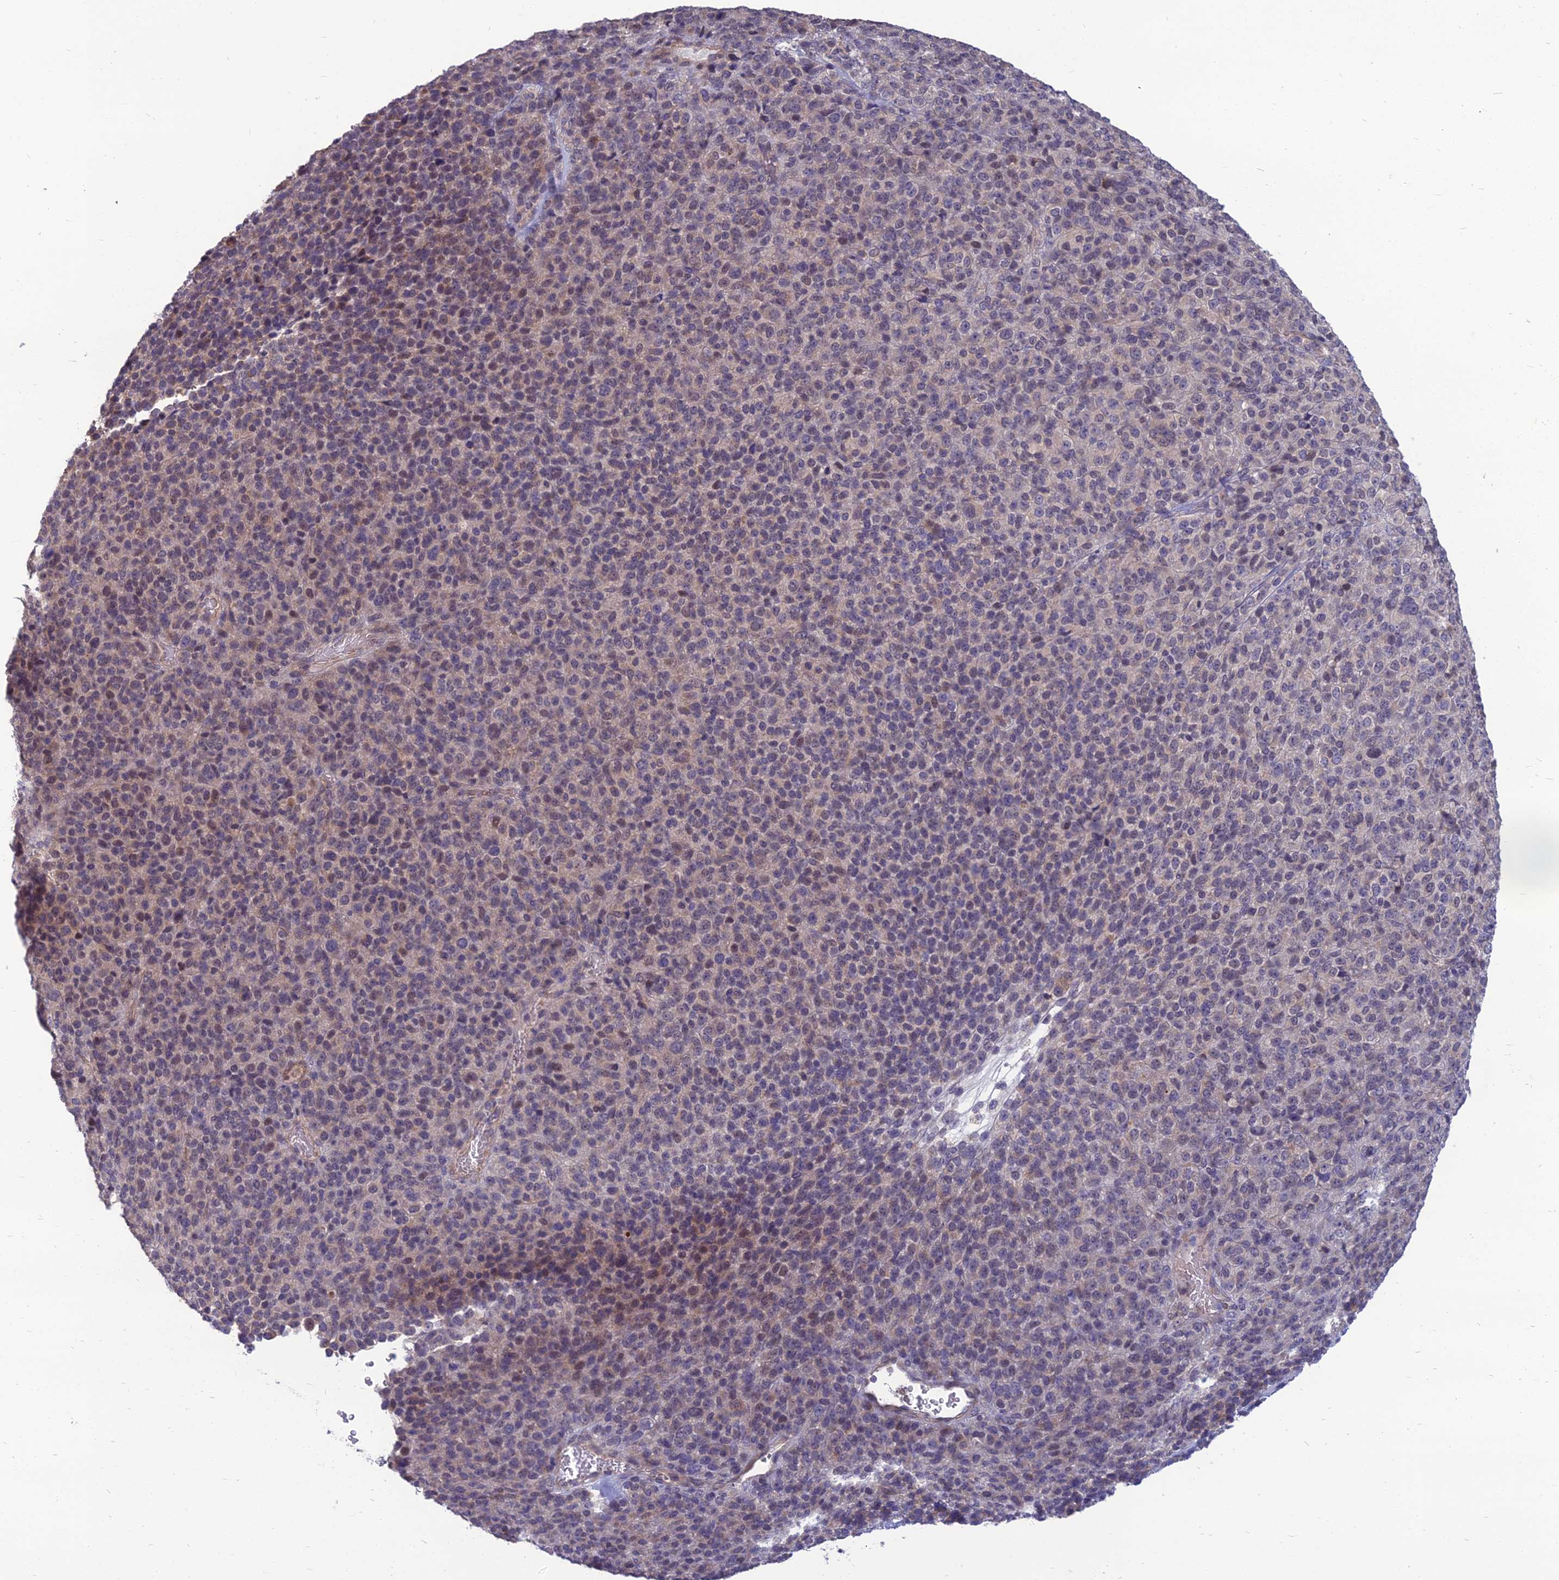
{"staining": {"intensity": "weak", "quantity": "25%-75%", "location": "cytoplasmic/membranous,nuclear"}, "tissue": "melanoma", "cell_type": "Tumor cells", "image_type": "cancer", "snomed": [{"axis": "morphology", "description": "Malignant melanoma, Metastatic site"}, {"axis": "topography", "description": "Brain"}], "caption": "The micrograph exhibits staining of melanoma, revealing weak cytoplasmic/membranous and nuclear protein positivity (brown color) within tumor cells.", "gene": "OPA3", "patient": {"sex": "female", "age": 56}}